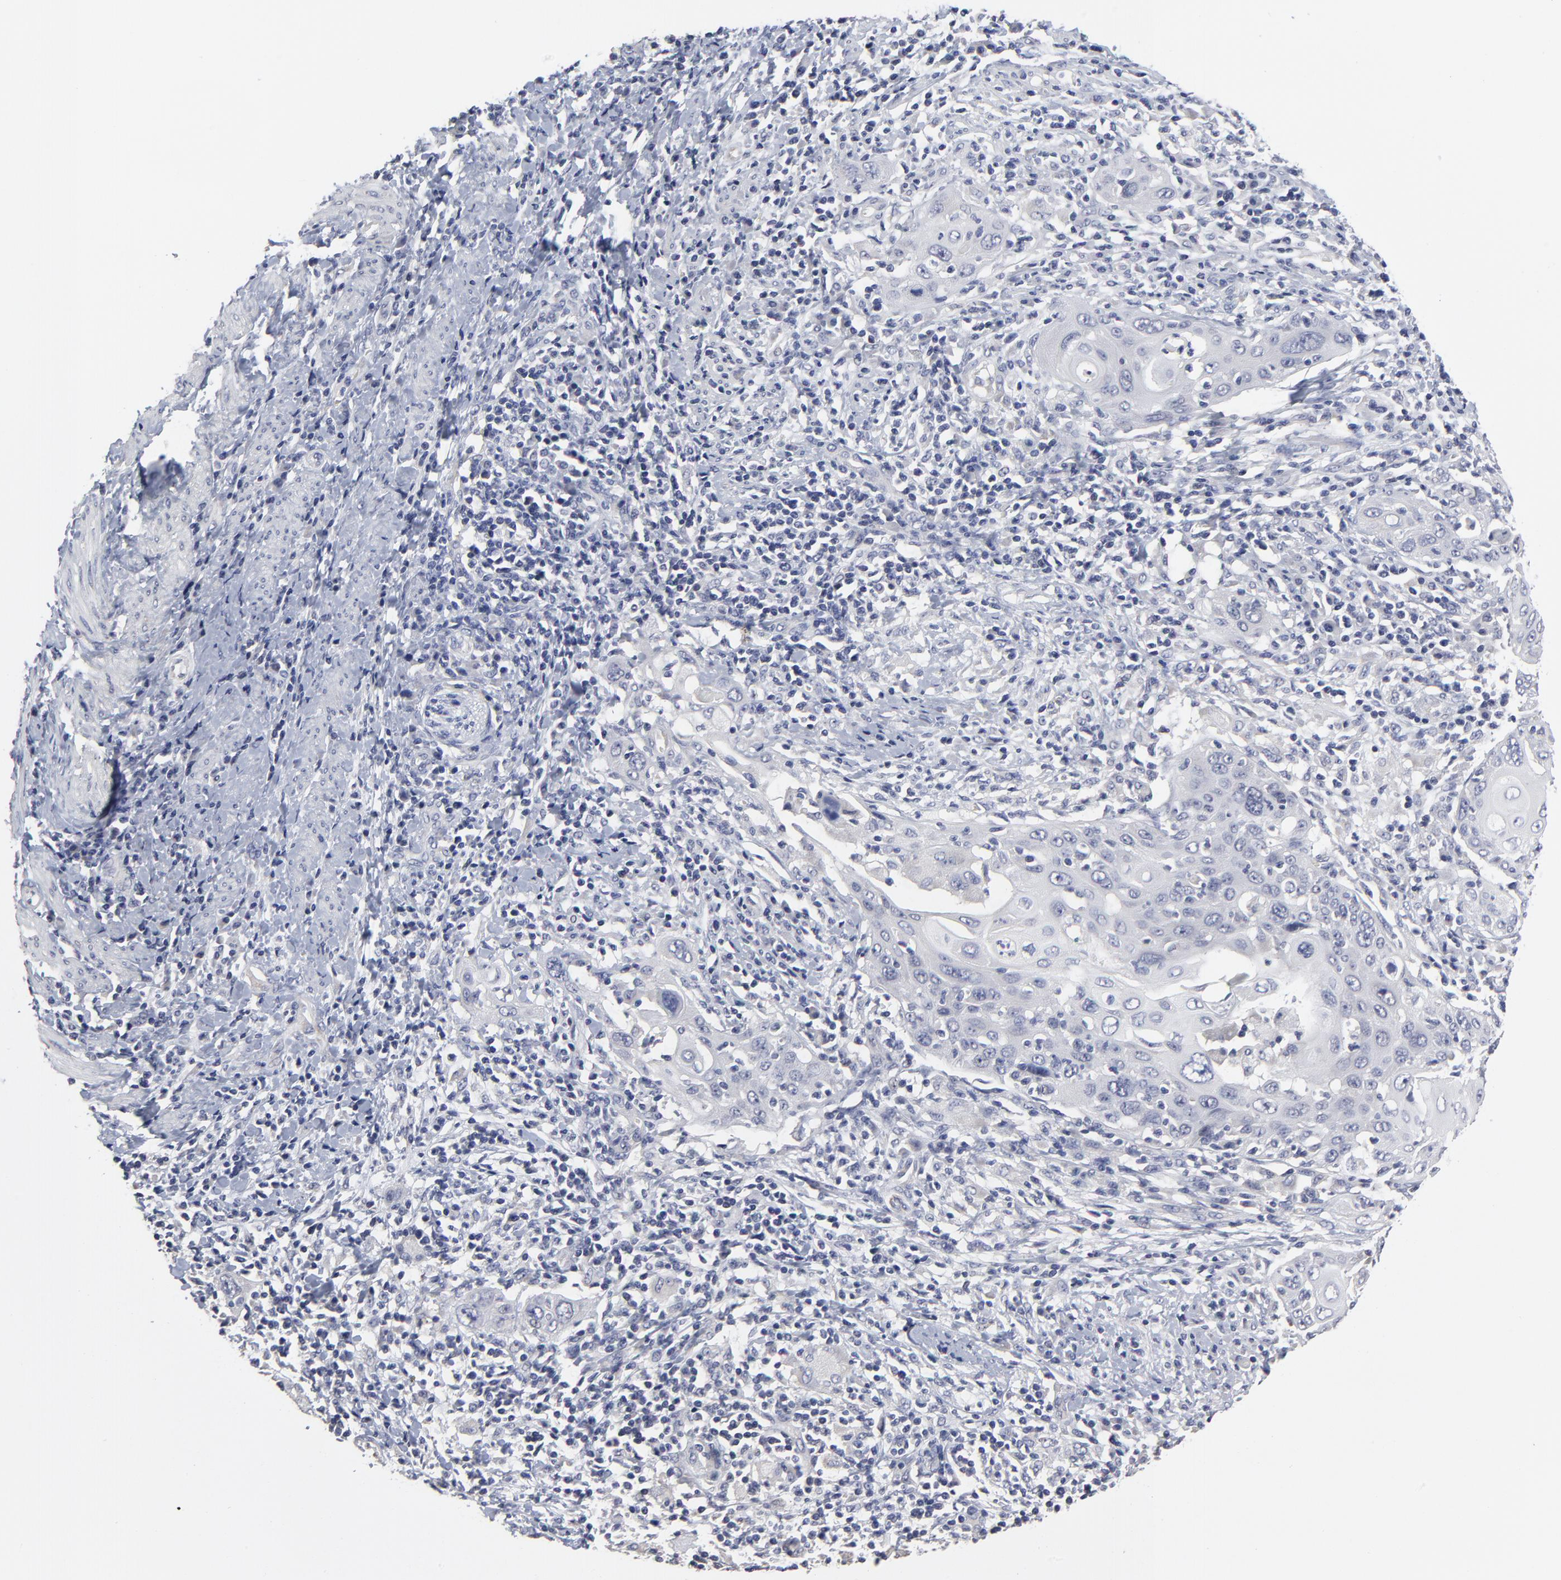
{"staining": {"intensity": "negative", "quantity": "none", "location": "none"}, "tissue": "cervical cancer", "cell_type": "Tumor cells", "image_type": "cancer", "snomed": [{"axis": "morphology", "description": "Squamous cell carcinoma, NOS"}, {"axis": "topography", "description": "Cervix"}], "caption": "Tumor cells are negative for protein expression in human cervical squamous cell carcinoma.", "gene": "MAGEA10", "patient": {"sex": "female", "age": 54}}